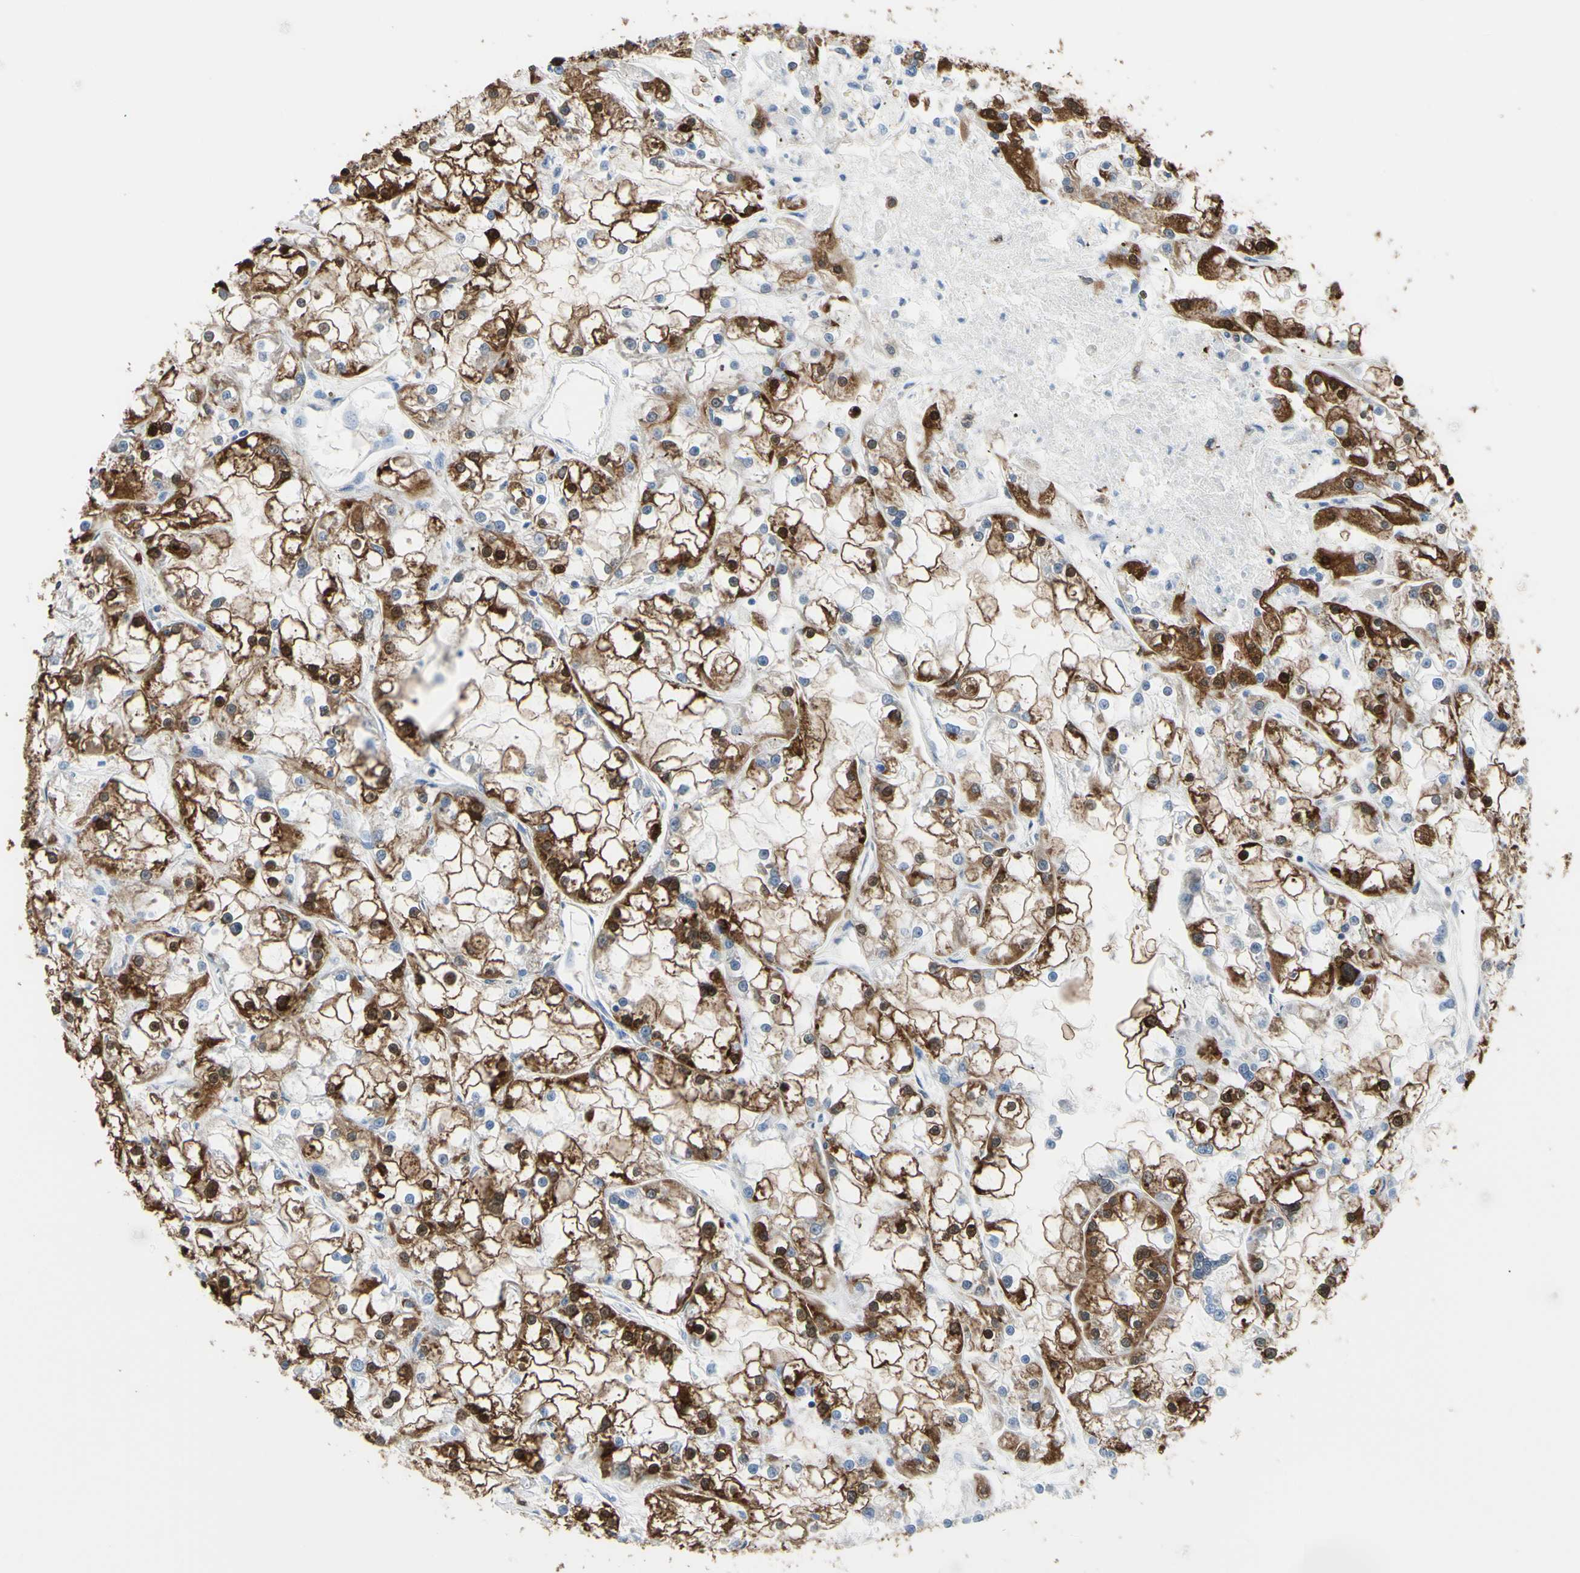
{"staining": {"intensity": "strong", "quantity": ">75%", "location": "cytoplasmic/membranous,nuclear"}, "tissue": "renal cancer", "cell_type": "Tumor cells", "image_type": "cancer", "snomed": [{"axis": "morphology", "description": "Adenocarcinoma, NOS"}, {"axis": "topography", "description": "Kidney"}], "caption": "Renal adenocarcinoma was stained to show a protein in brown. There is high levels of strong cytoplasmic/membranous and nuclear expression in approximately >75% of tumor cells.", "gene": "UPK3B", "patient": {"sex": "female", "age": 52}}